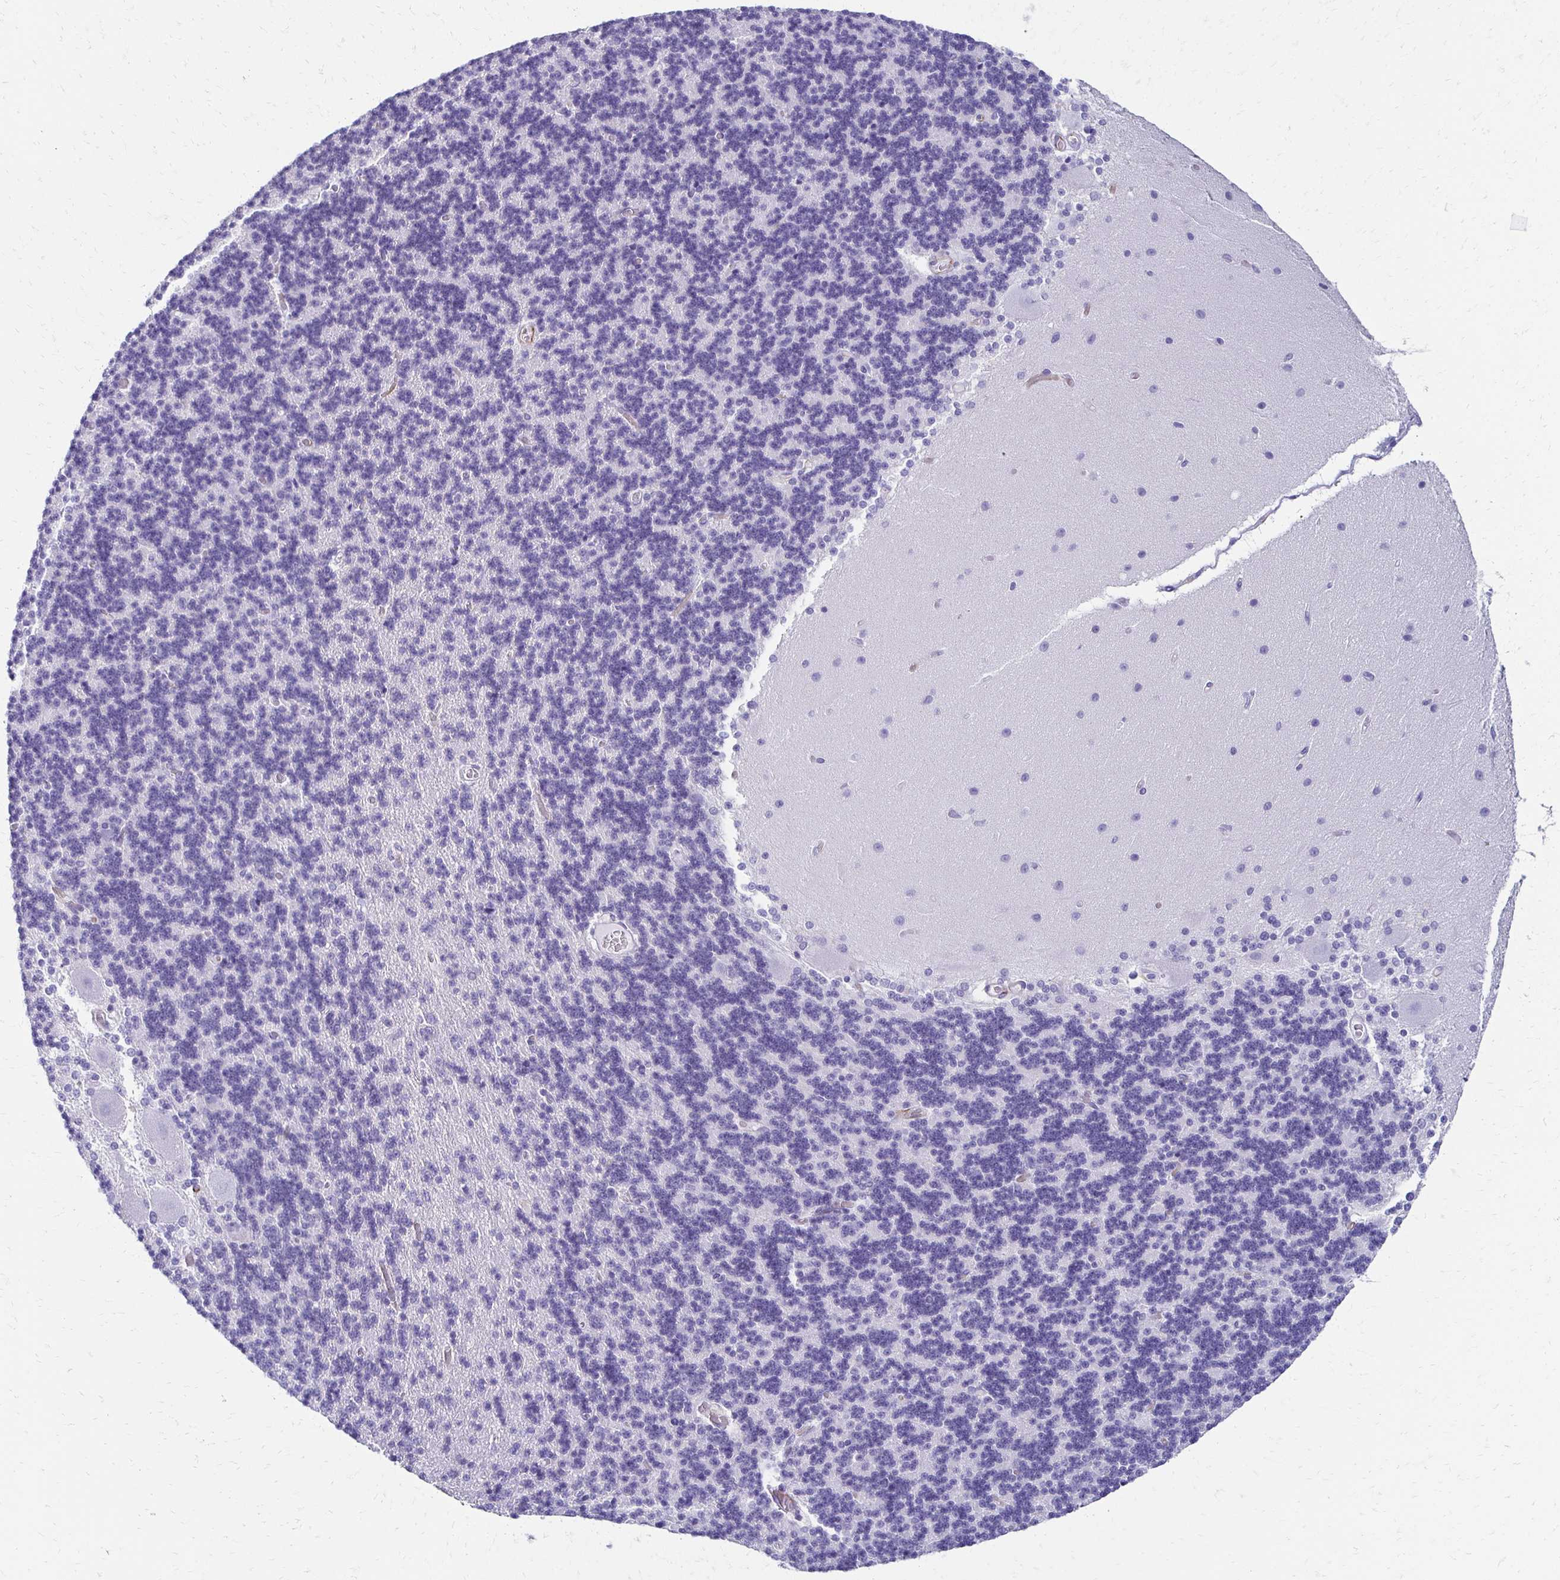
{"staining": {"intensity": "negative", "quantity": "none", "location": "none"}, "tissue": "cerebellum", "cell_type": "Cells in granular layer", "image_type": "normal", "snomed": [{"axis": "morphology", "description": "Normal tissue, NOS"}, {"axis": "topography", "description": "Cerebellum"}], "caption": "DAB immunohistochemical staining of benign cerebellum exhibits no significant positivity in cells in granular layer.", "gene": "TMEM54", "patient": {"sex": "female", "age": 54}}